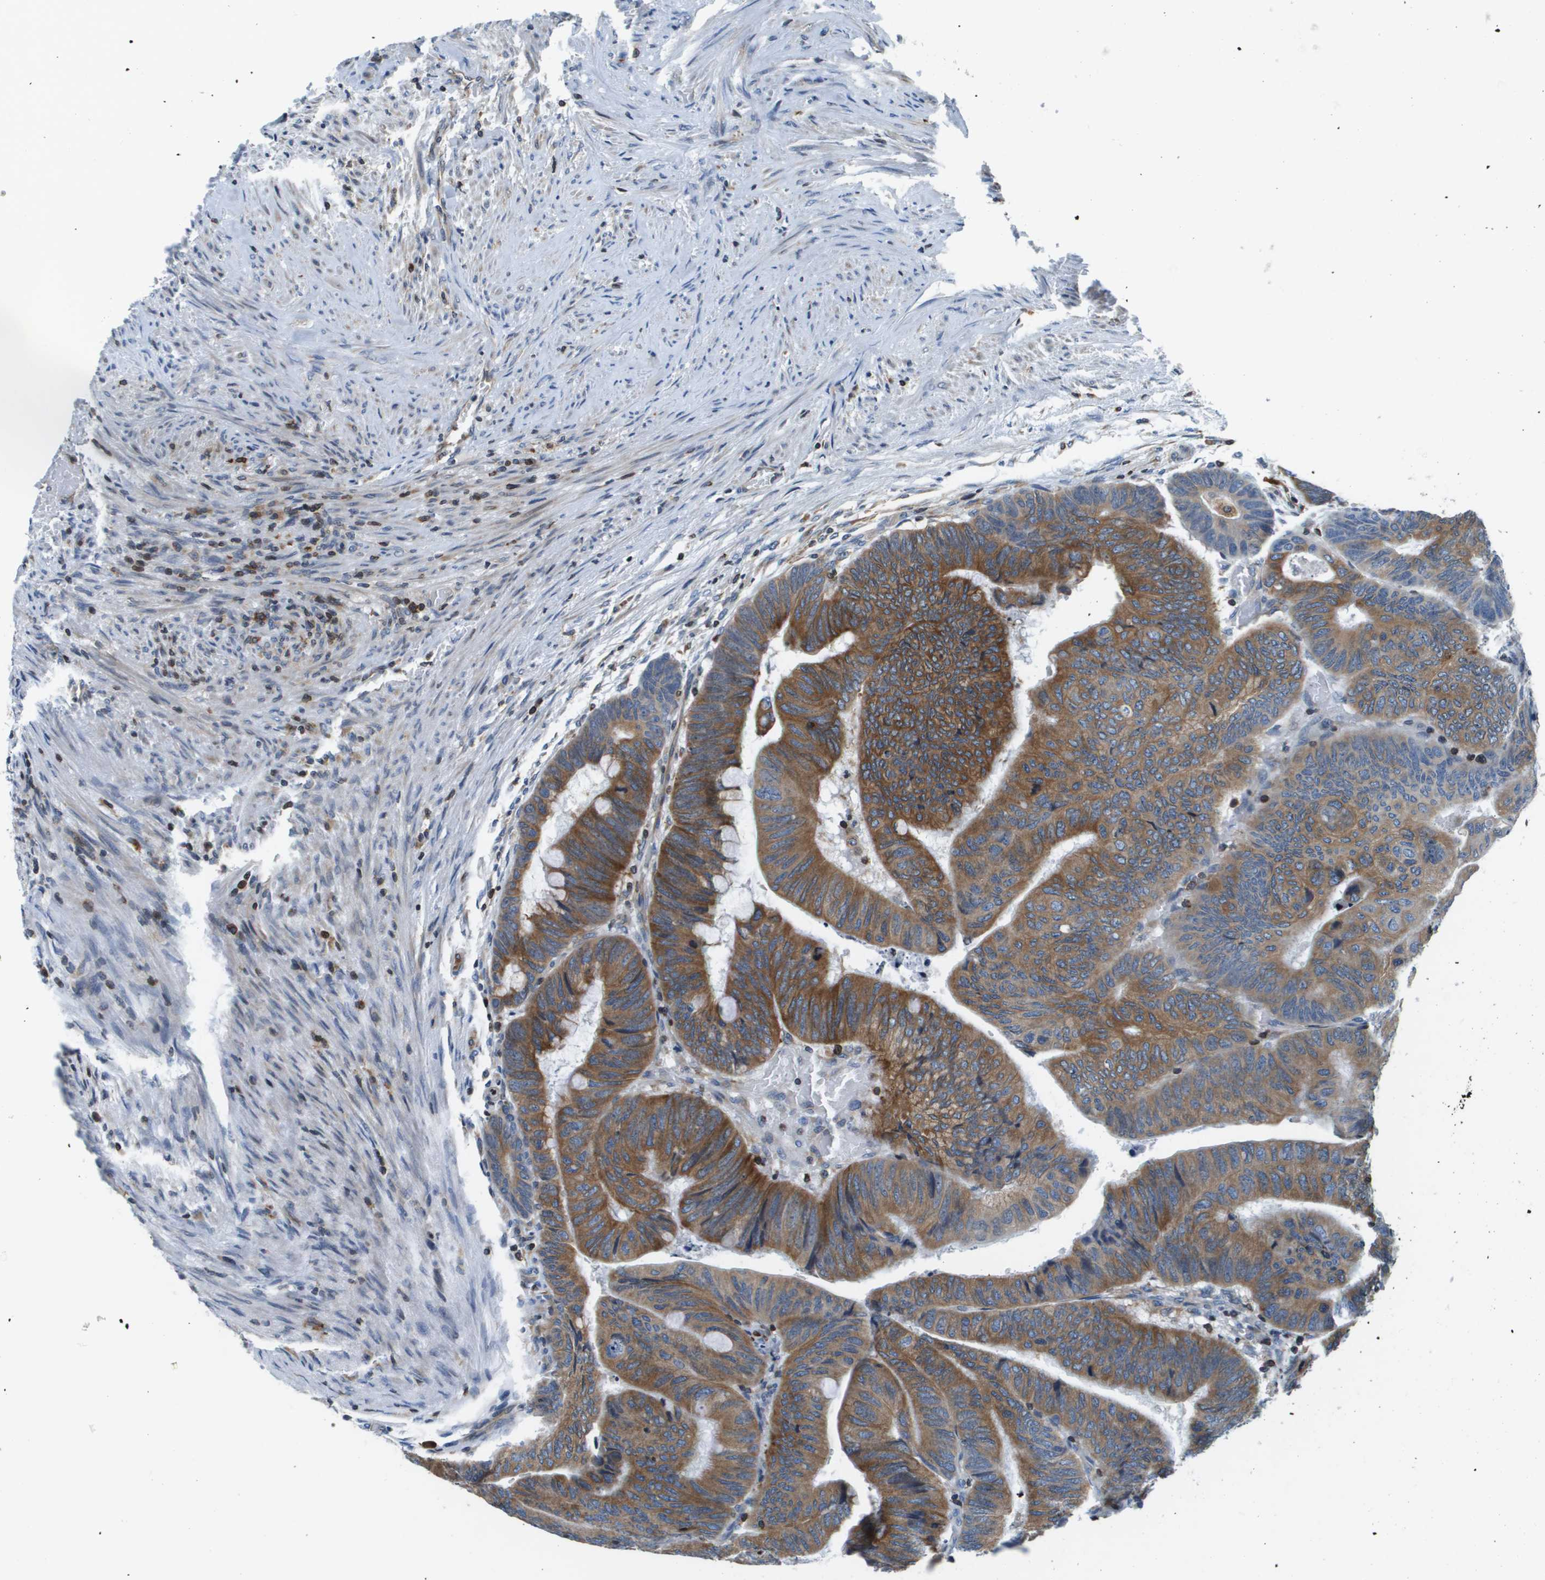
{"staining": {"intensity": "moderate", "quantity": ">75%", "location": "cytoplasmic/membranous"}, "tissue": "colorectal cancer", "cell_type": "Tumor cells", "image_type": "cancer", "snomed": [{"axis": "morphology", "description": "Normal tissue, NOS"}, {"axis": "morphology", "description": "Adenocarcinoma, NOS"}, {"axis": "topography", "description": "Rectum"}, {"axis": "topography", "description": "Peripheral nerve tissue"}], "caption": "Immunohistochemical staining of colorectal cancer exhibits medium levels of moderate cytoplasmic/membranous protein staining in about >75% of tumor cells. The staining was performed using DAB, with brown indicating positive protein expression. Nuclei are stained blue with hematoxylin.", "gene": "ESYT1", "patient": {"sex": "male", "age": 92}}